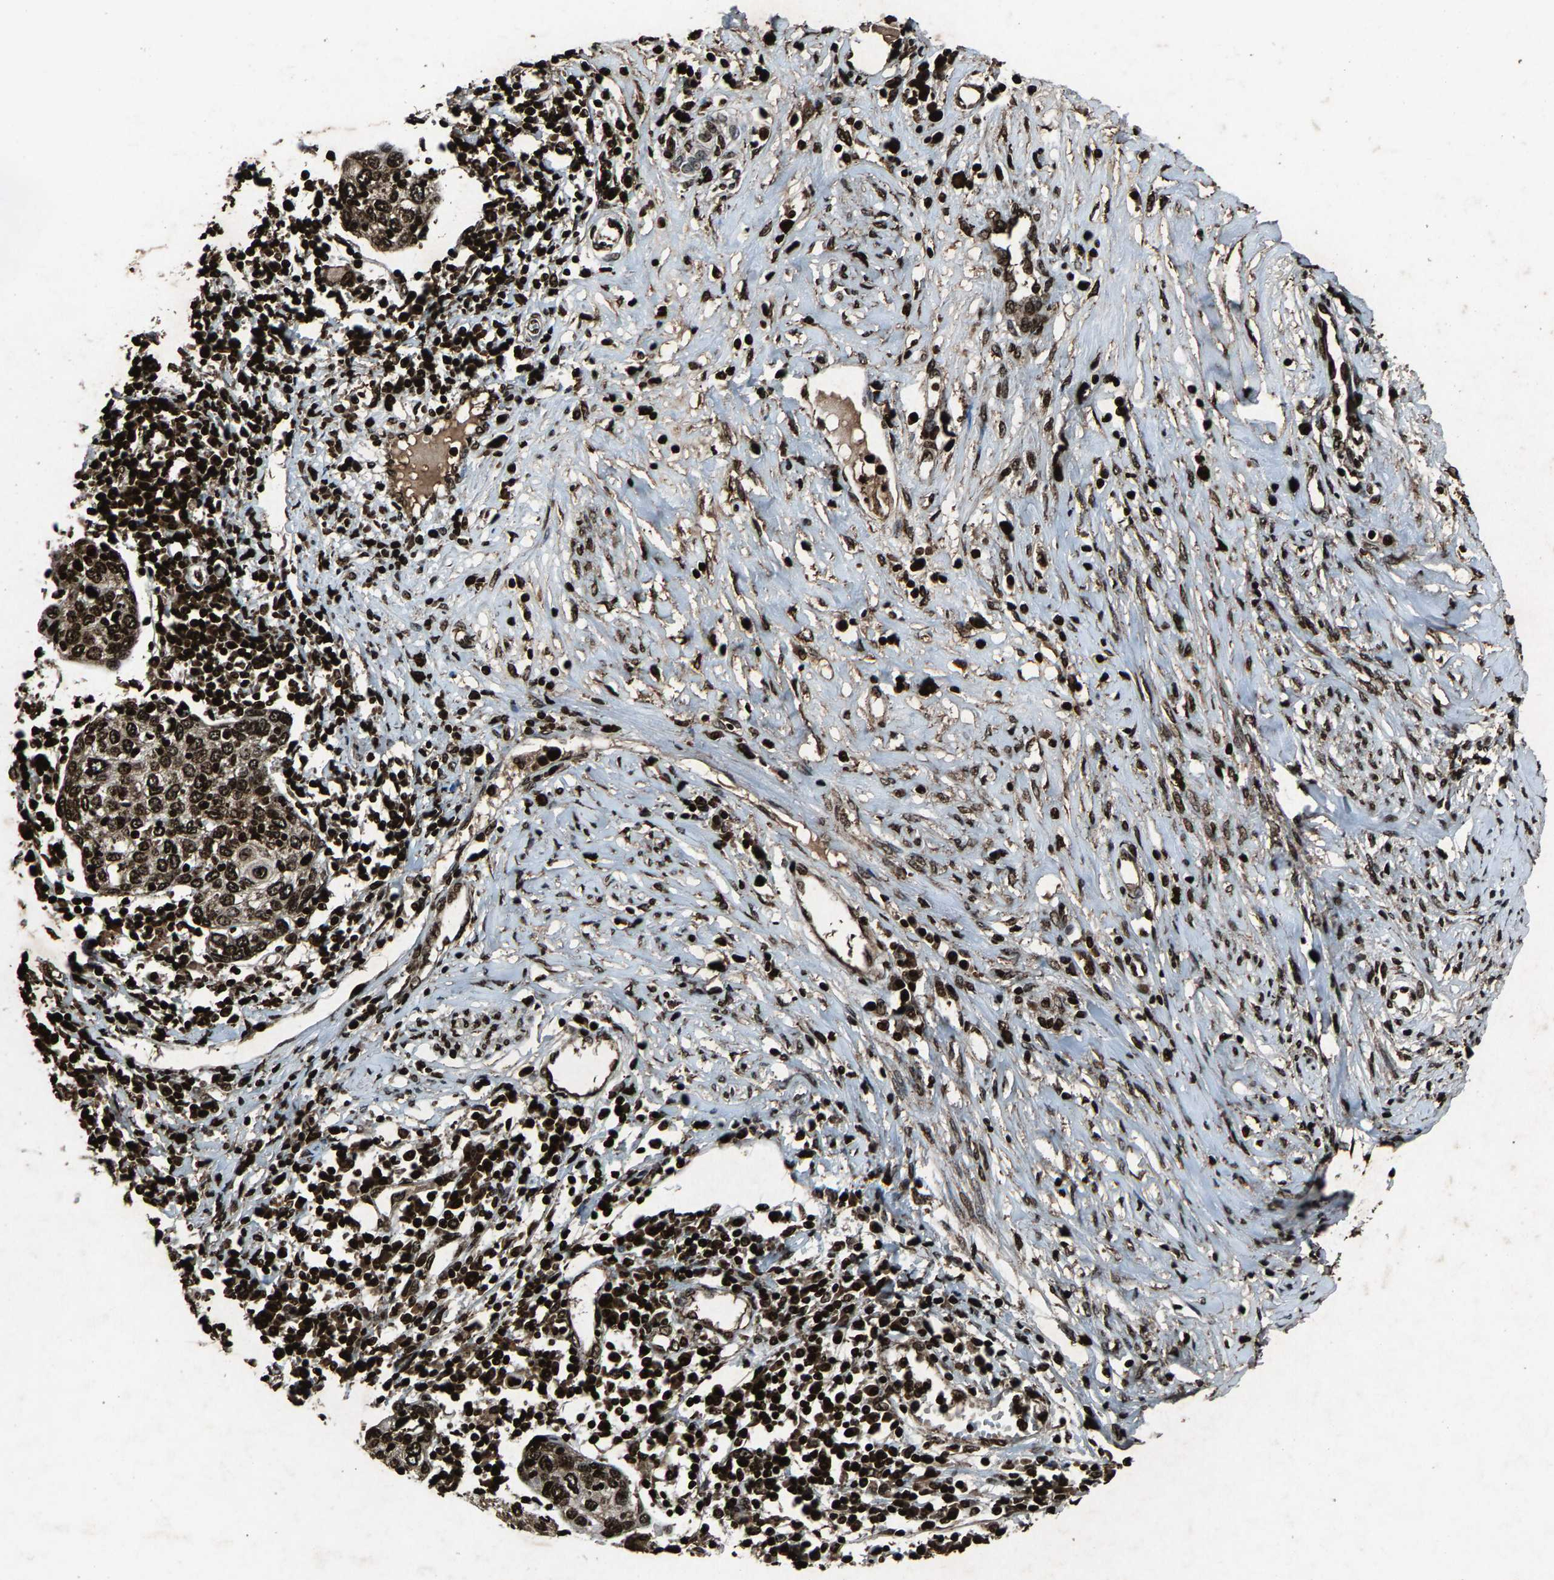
{"staining": {"intensity": "strong", "quantity": ">75%", "location": "nuclear"}, "tissue": "cervical cancer", "cell_type": "Tumor cells", "image_type": "cancer", "snomed": [{"axis": "morphology", "description": "Squamous cell carcinoma, NOS"}, {"axis": "topography", "description": "Cervix"}], "caption": "Strong nuclear staining is present in approximately >75% of tumor cells in squamous cell carcinoma (cervical).", "gene": "H4C1", "patient": {"sex": "female", "age": 40}}